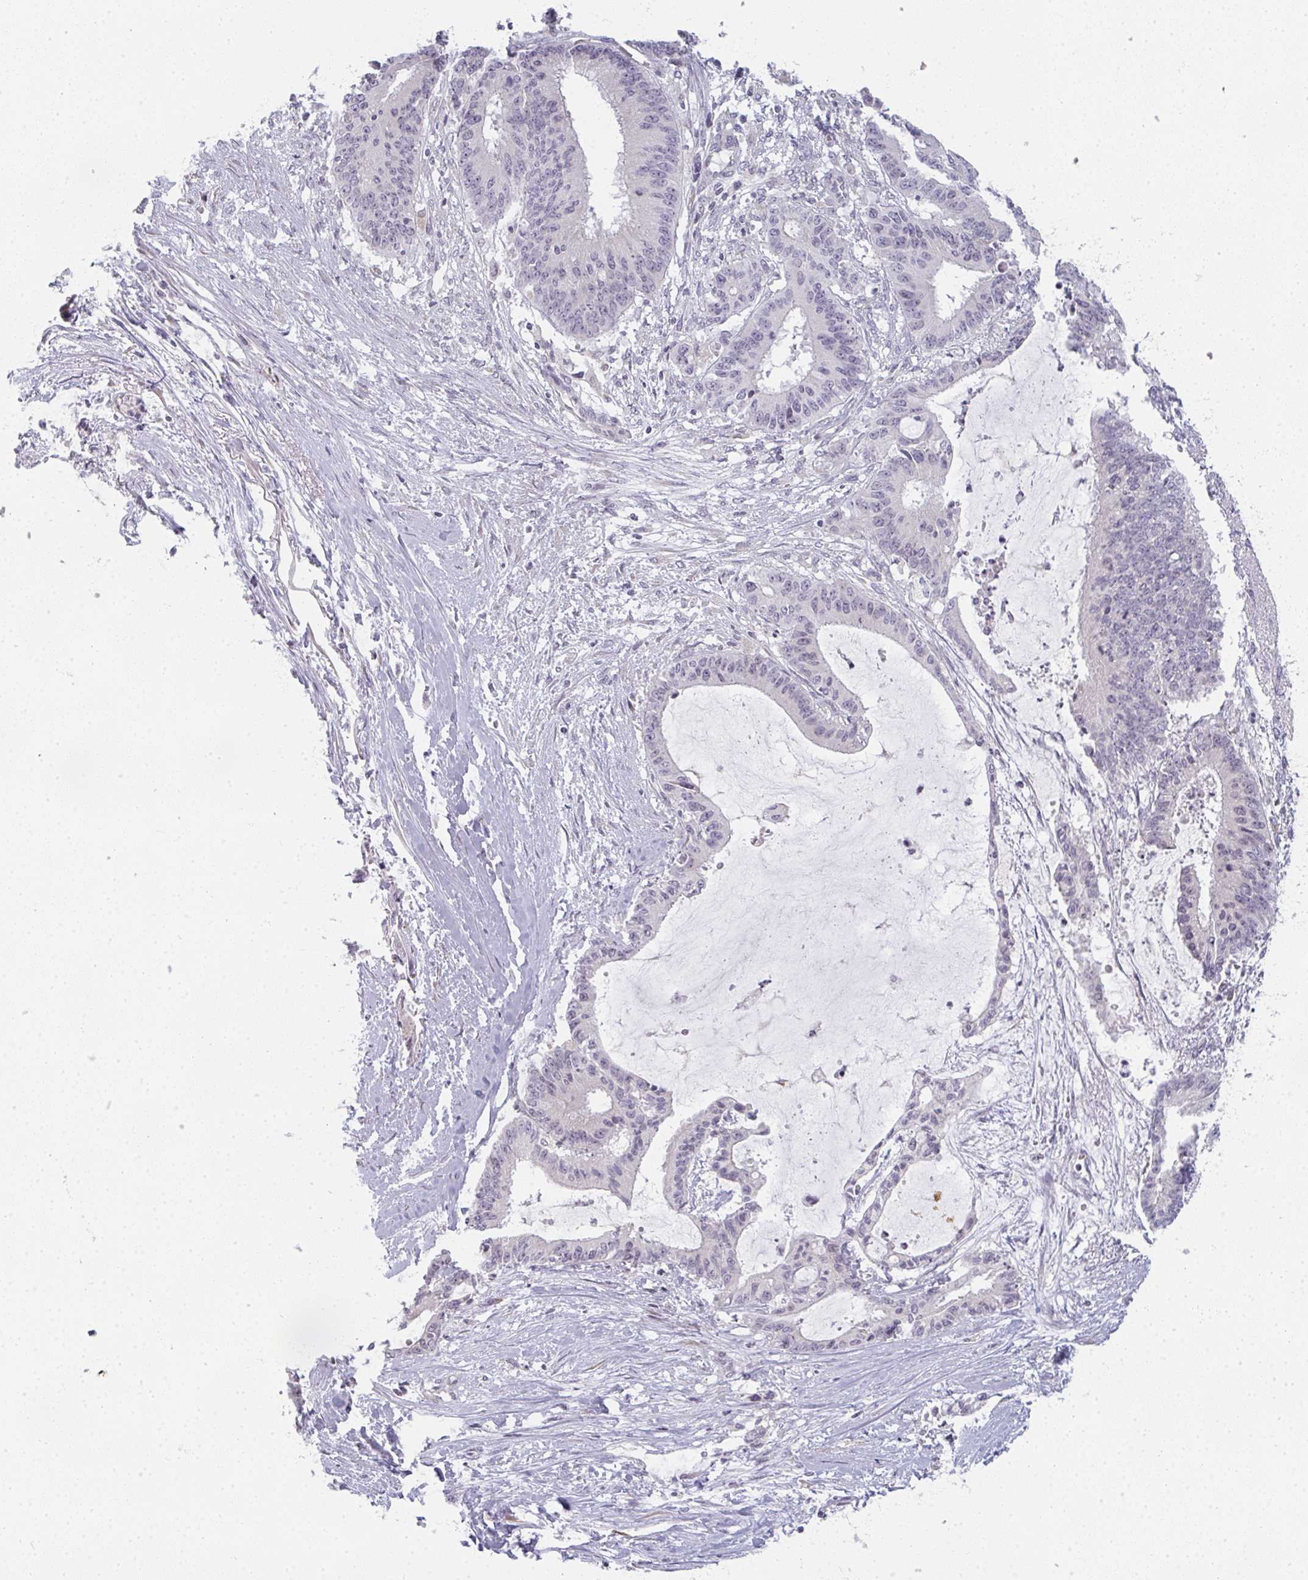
{"staining": {"intensity": "negative", "quantity": "none", "location": "none"}, "tissue": "liver cancer", "cell_type": "Tumor cells", "image_type": "cancer", "snomed": [{"axis": "morphology", "description": "Normal tissue, NOS"}, {"axis": "morphology", "description": "Cholangiocarcinoma"}, {"axis": "topography", "description": "Liver"}, {"axis": "topography", "description": "Peripheral nerve tissue"}], "caption": "Liver cholangiocarcinoma was stained to show a protein in brown. There is no significant expression in tumor cells.", "gene": "RBBP6", "patient": {"sex": "female", "age": 73}}